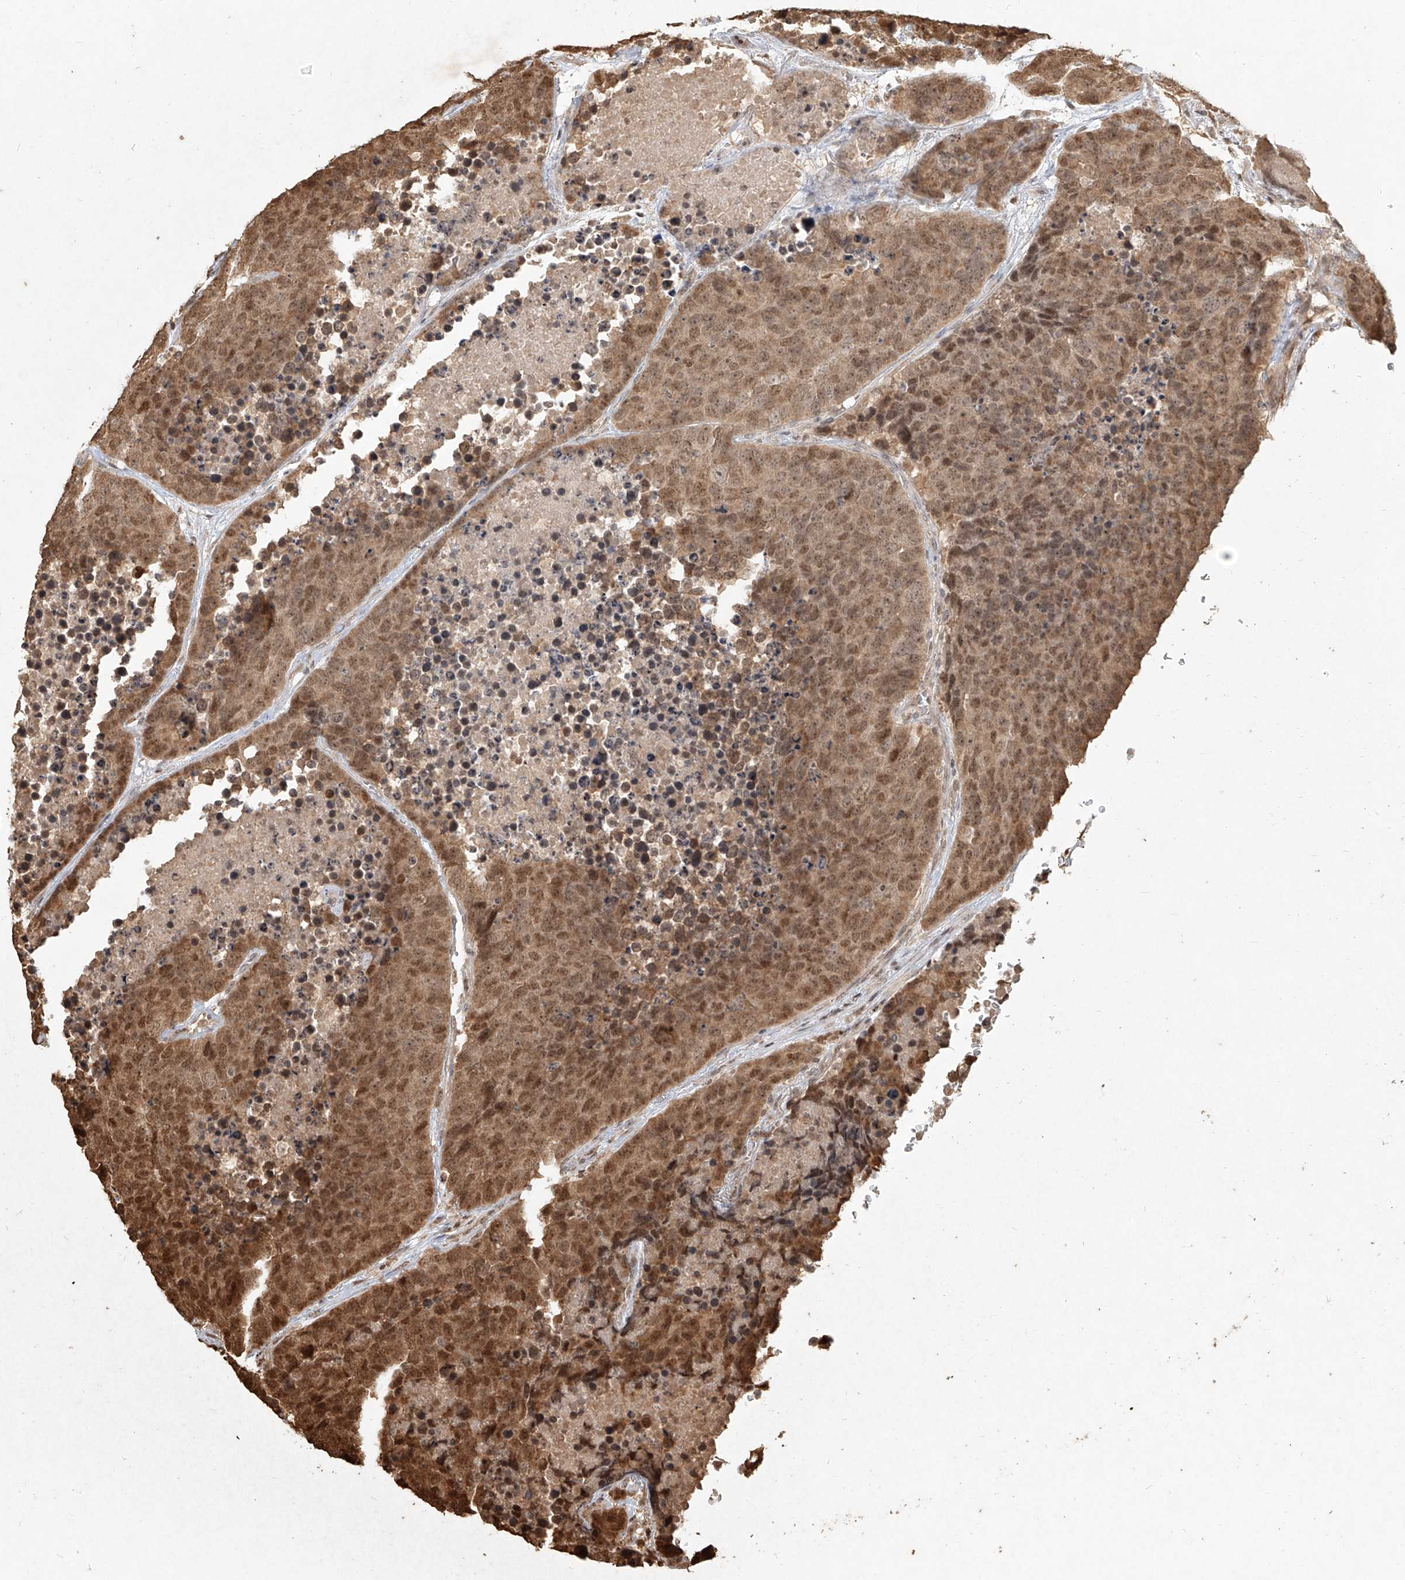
{"staining": {"intensity": "moderate", "quantity": ">75%", "location": "cytoplasmic/membranous,nuclear"}, "tissue": "carcinoid", "cell_type": "Tumor cells", "image_type": "cancer", "snomed": [{"axis": "morphology", "description": "Carcinoid, malignant, NOS"}, {"axis": "topography", "description": "Lung"}], "caption": "This is an image of immunohistochemistry staining of malignant carcinoid, which shows moderate expression in the cytoplasmic/membranous and nuclear of tumor cells.", "gene": "UBE2K", "patient": {"sex": "male", "age": 60}}